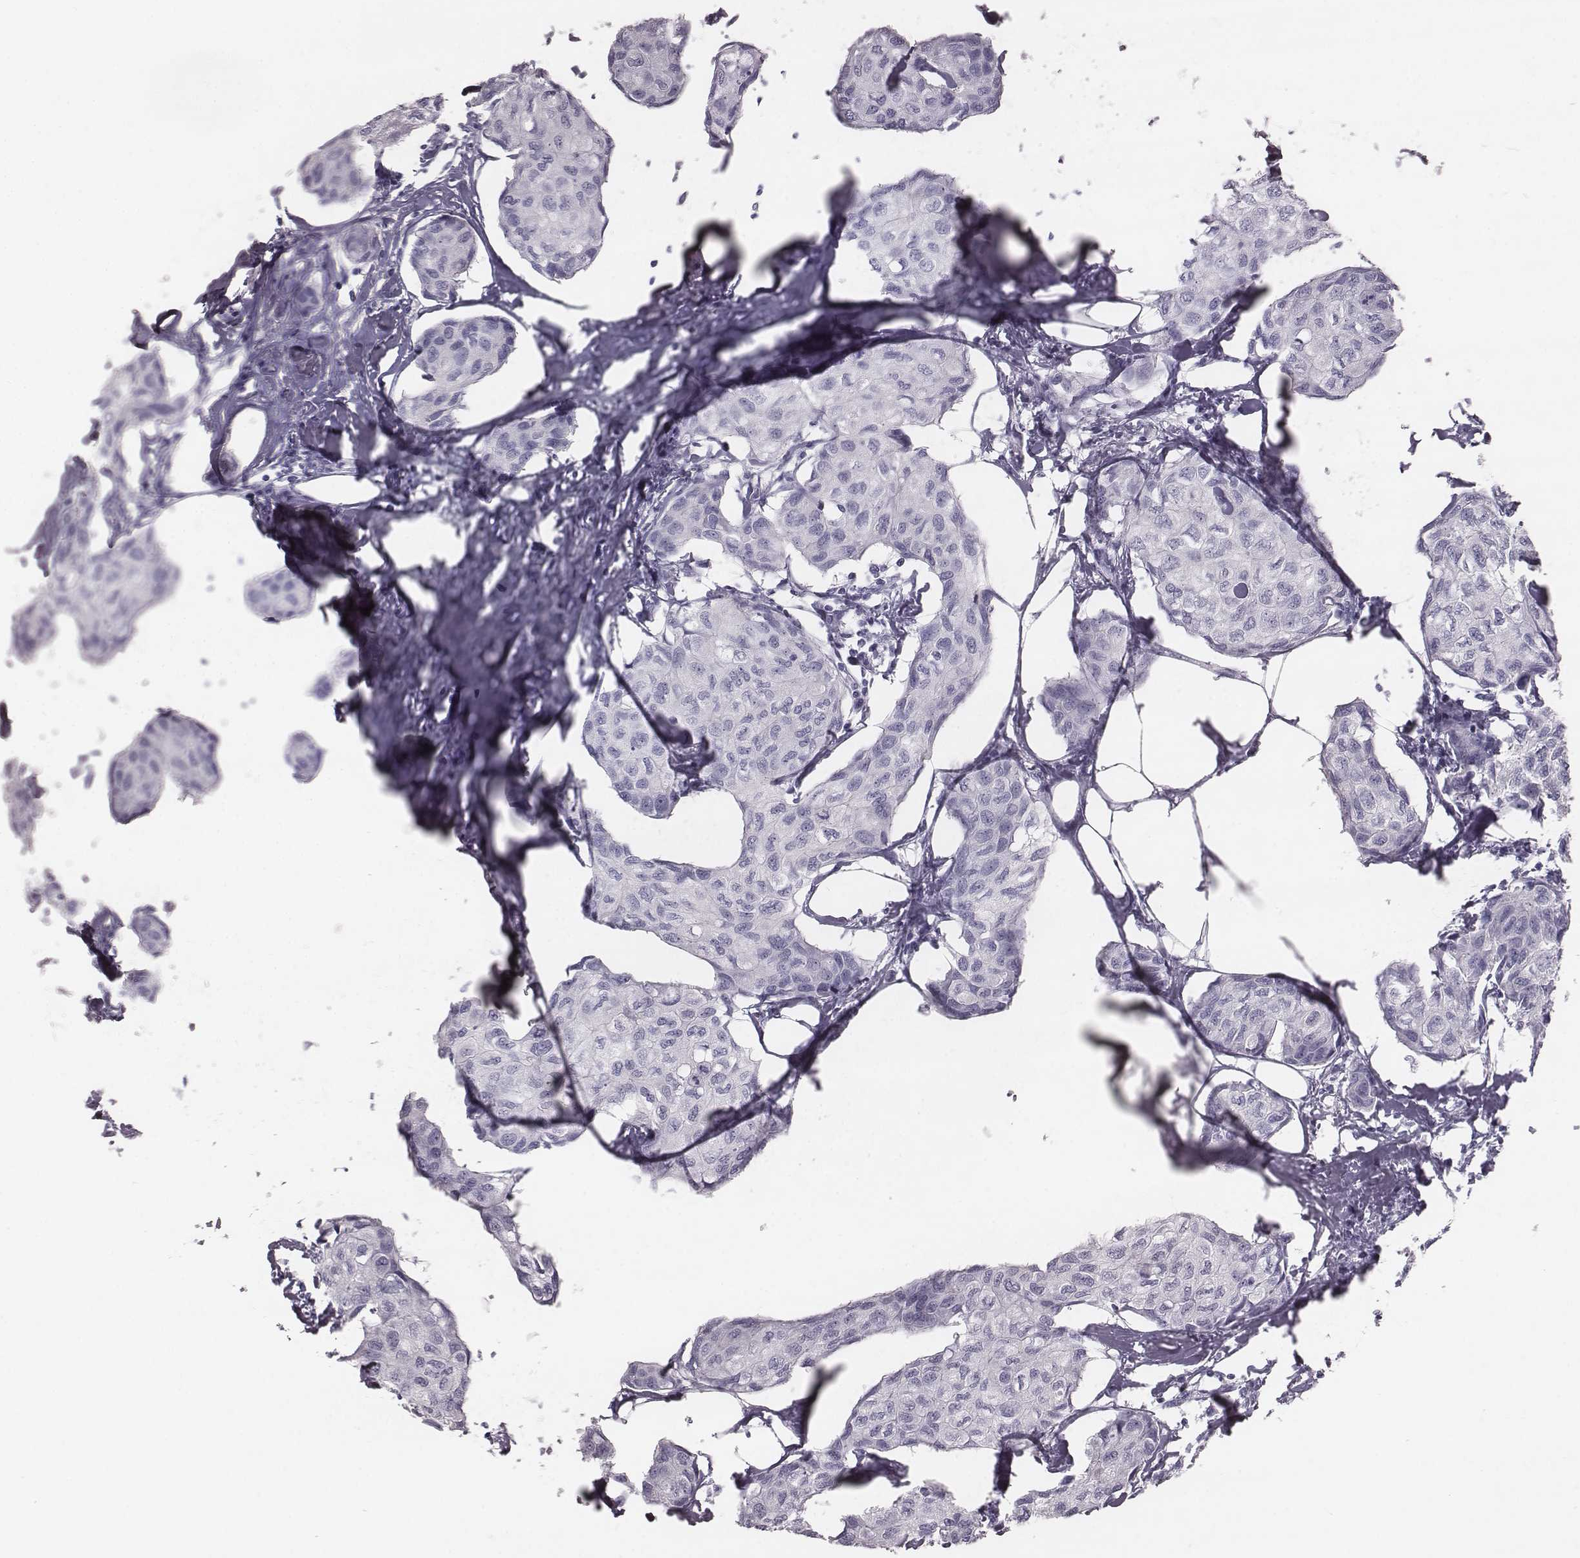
{"staining": {"intensity": "negative", "quantity": "none", "location": "none"}, "tissue": "breast cancer", "cell_type": "Tumor cells", "image_type": "cancer", "snomed": [{"axis": "morphology", "description": "Duct carcinoma"}, {"axis": "topography", "description": "Breast"}], "caption": "Tumor cells are negative for brown protein staining in breast cancer (invasive ductal carcinoma). Brightfield microscopy of immunohistochemistry stained with DAB (brown) and hematoxylin (blue), captured at high magnification.", "gene": "KRT74", "patient": {"sex": "female", "age": 80}}